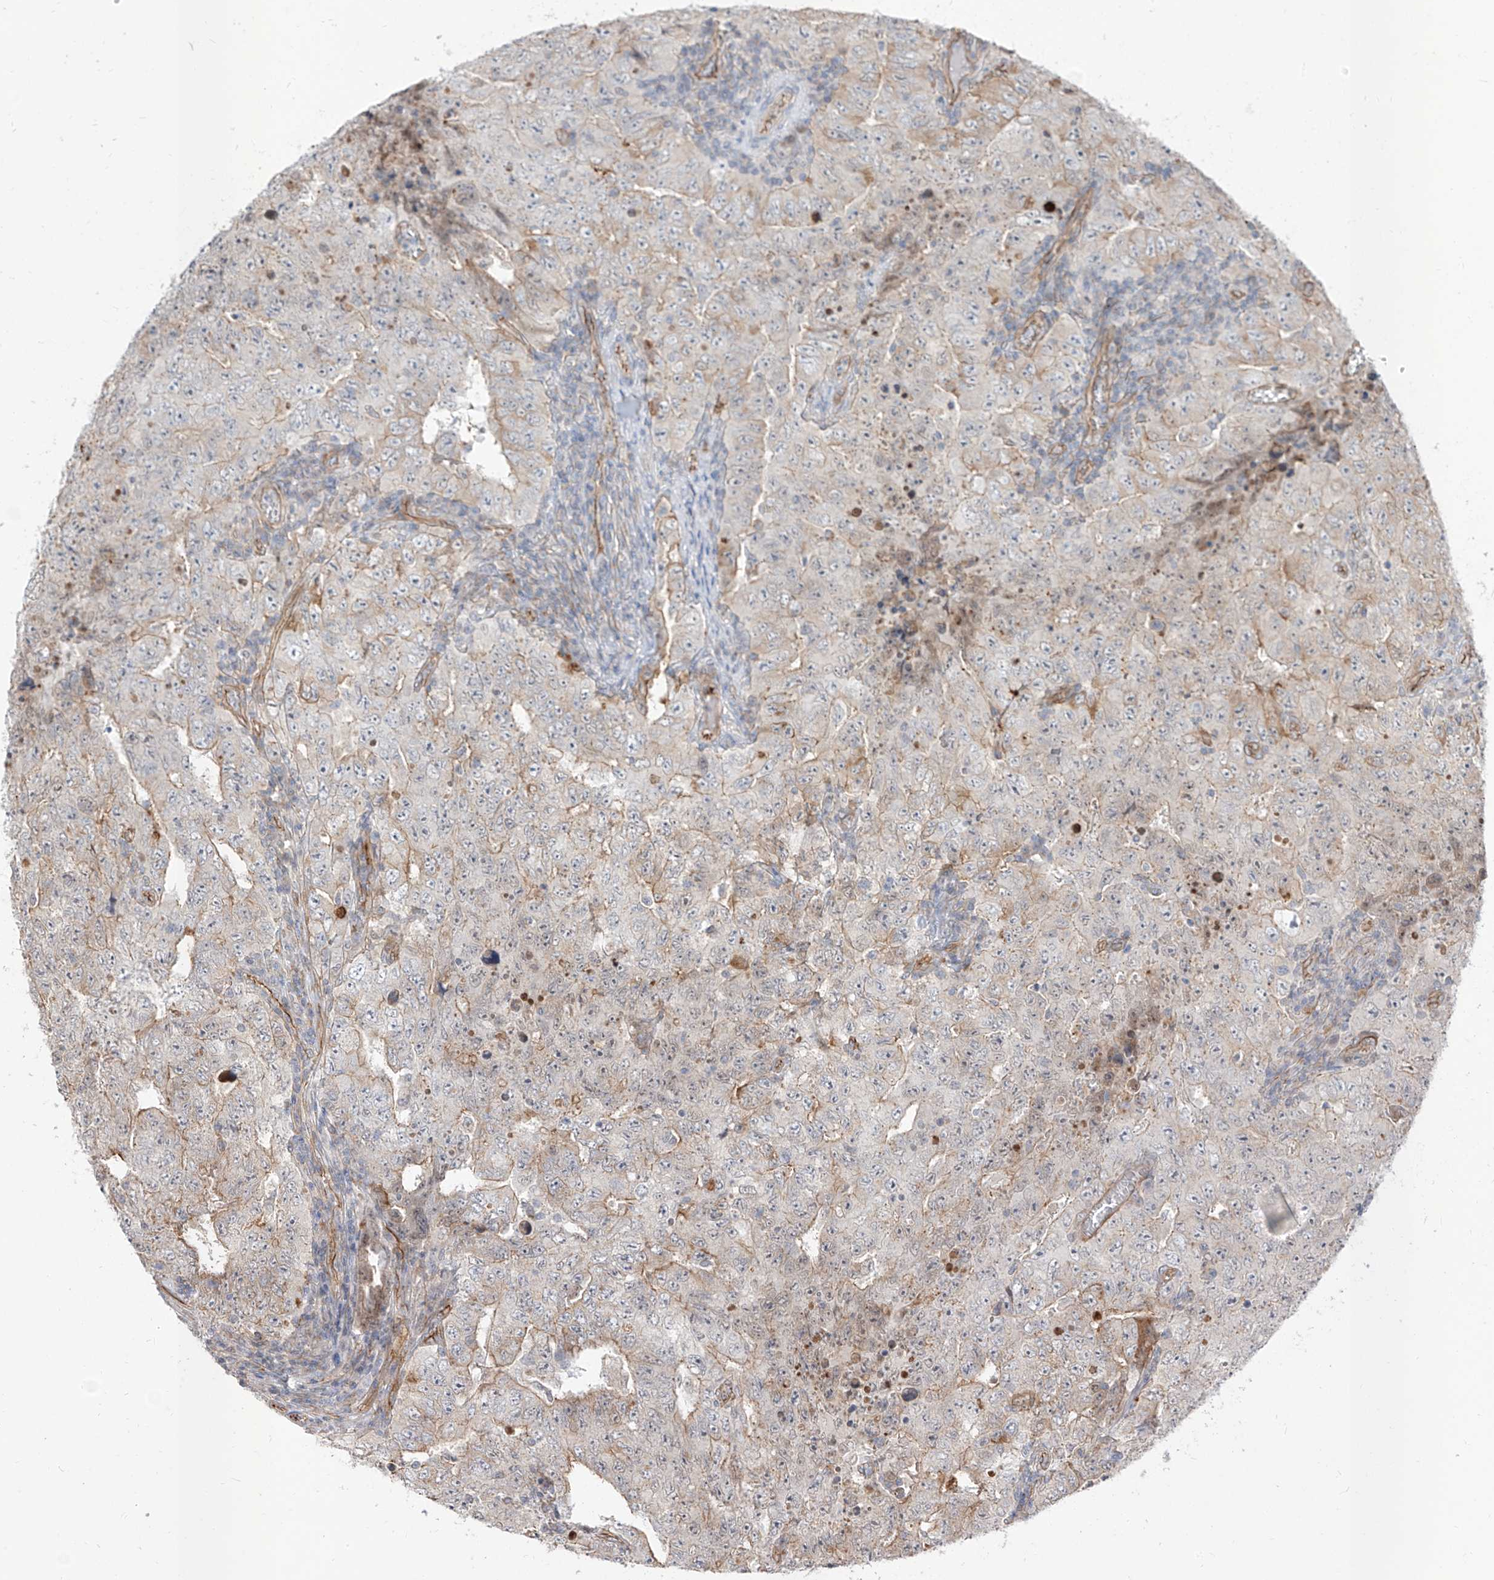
{"staining": {"intensity": "weak", "quantity": "25%-75%", "location": "cytoplasmic/membranous"}, "tissue": "testis cancer", "cell_type": "Tumor cells", "image_type": "cancer", "snomed": [{"axis": "morphology", "description": "Carcinoma, Embryonal, NOS"}, {"axis": "topography", "description": "Testis"}], "caption": "The photomicrograph exhibits a brown stain indicating the presence of a protein in the cytoplasmic/membranous of tumor cells in testis cancer.", "gene": "EPHX4", "patient": {"sex": "male", "age": 26}}